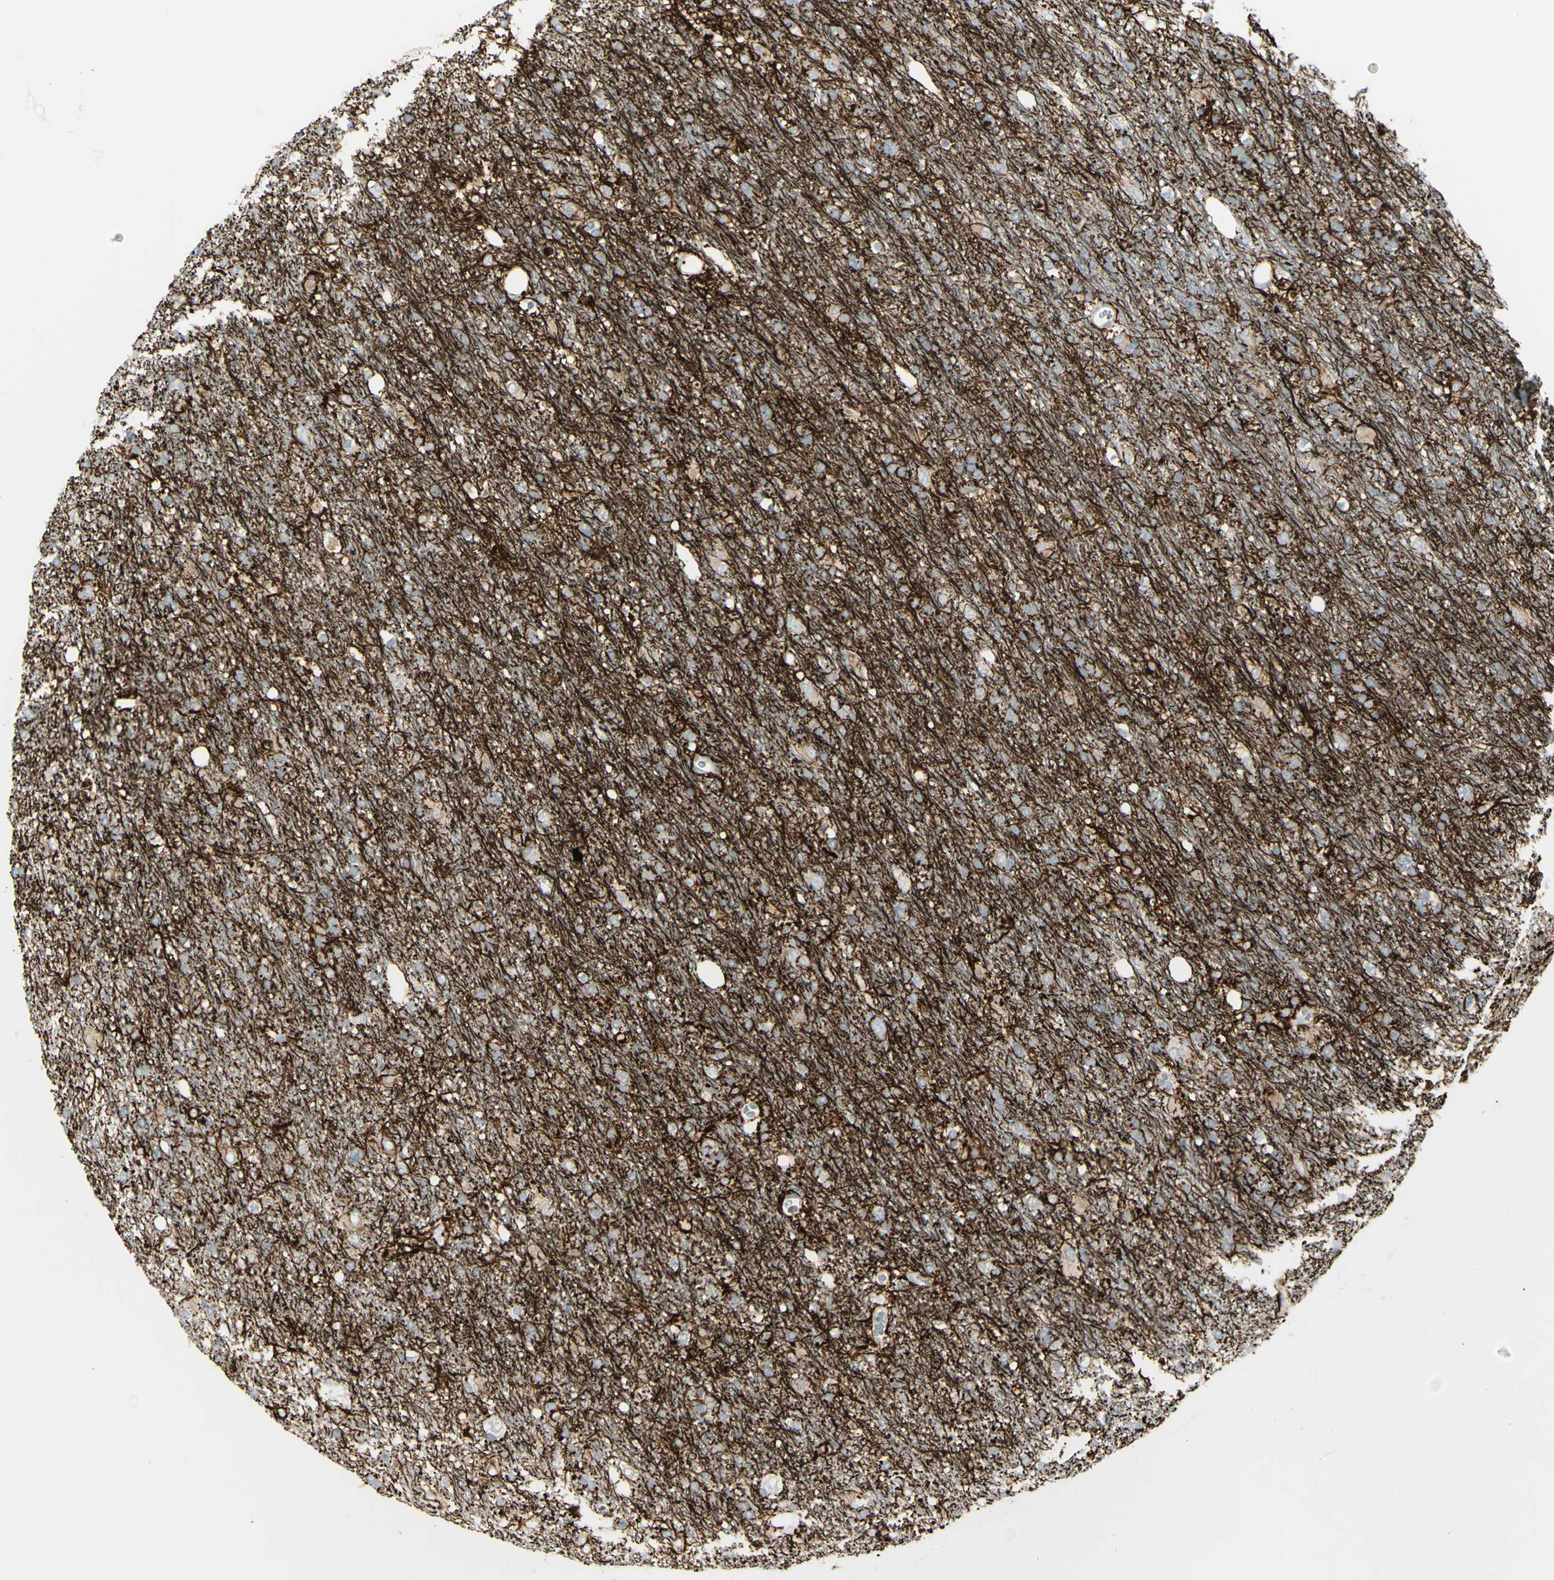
{"staining": {"intensity": "negative", "quantity": "none", "location": "none"}, "tissue": "glioma", "cell_type": "Tumor cells", "image_type": "cancer", "snomed": [{"axis": "morphology", "description": "Glioma, malignant, Low grade"}, {"axis": "topography", "description": "Brain"}], "caption": "IHC photomicrograph of glioma stained for a protein (brown), which exhibits no staining in tumor cells.", "gene": "GAN", "patient": {"sex": "male", "age": 77}}